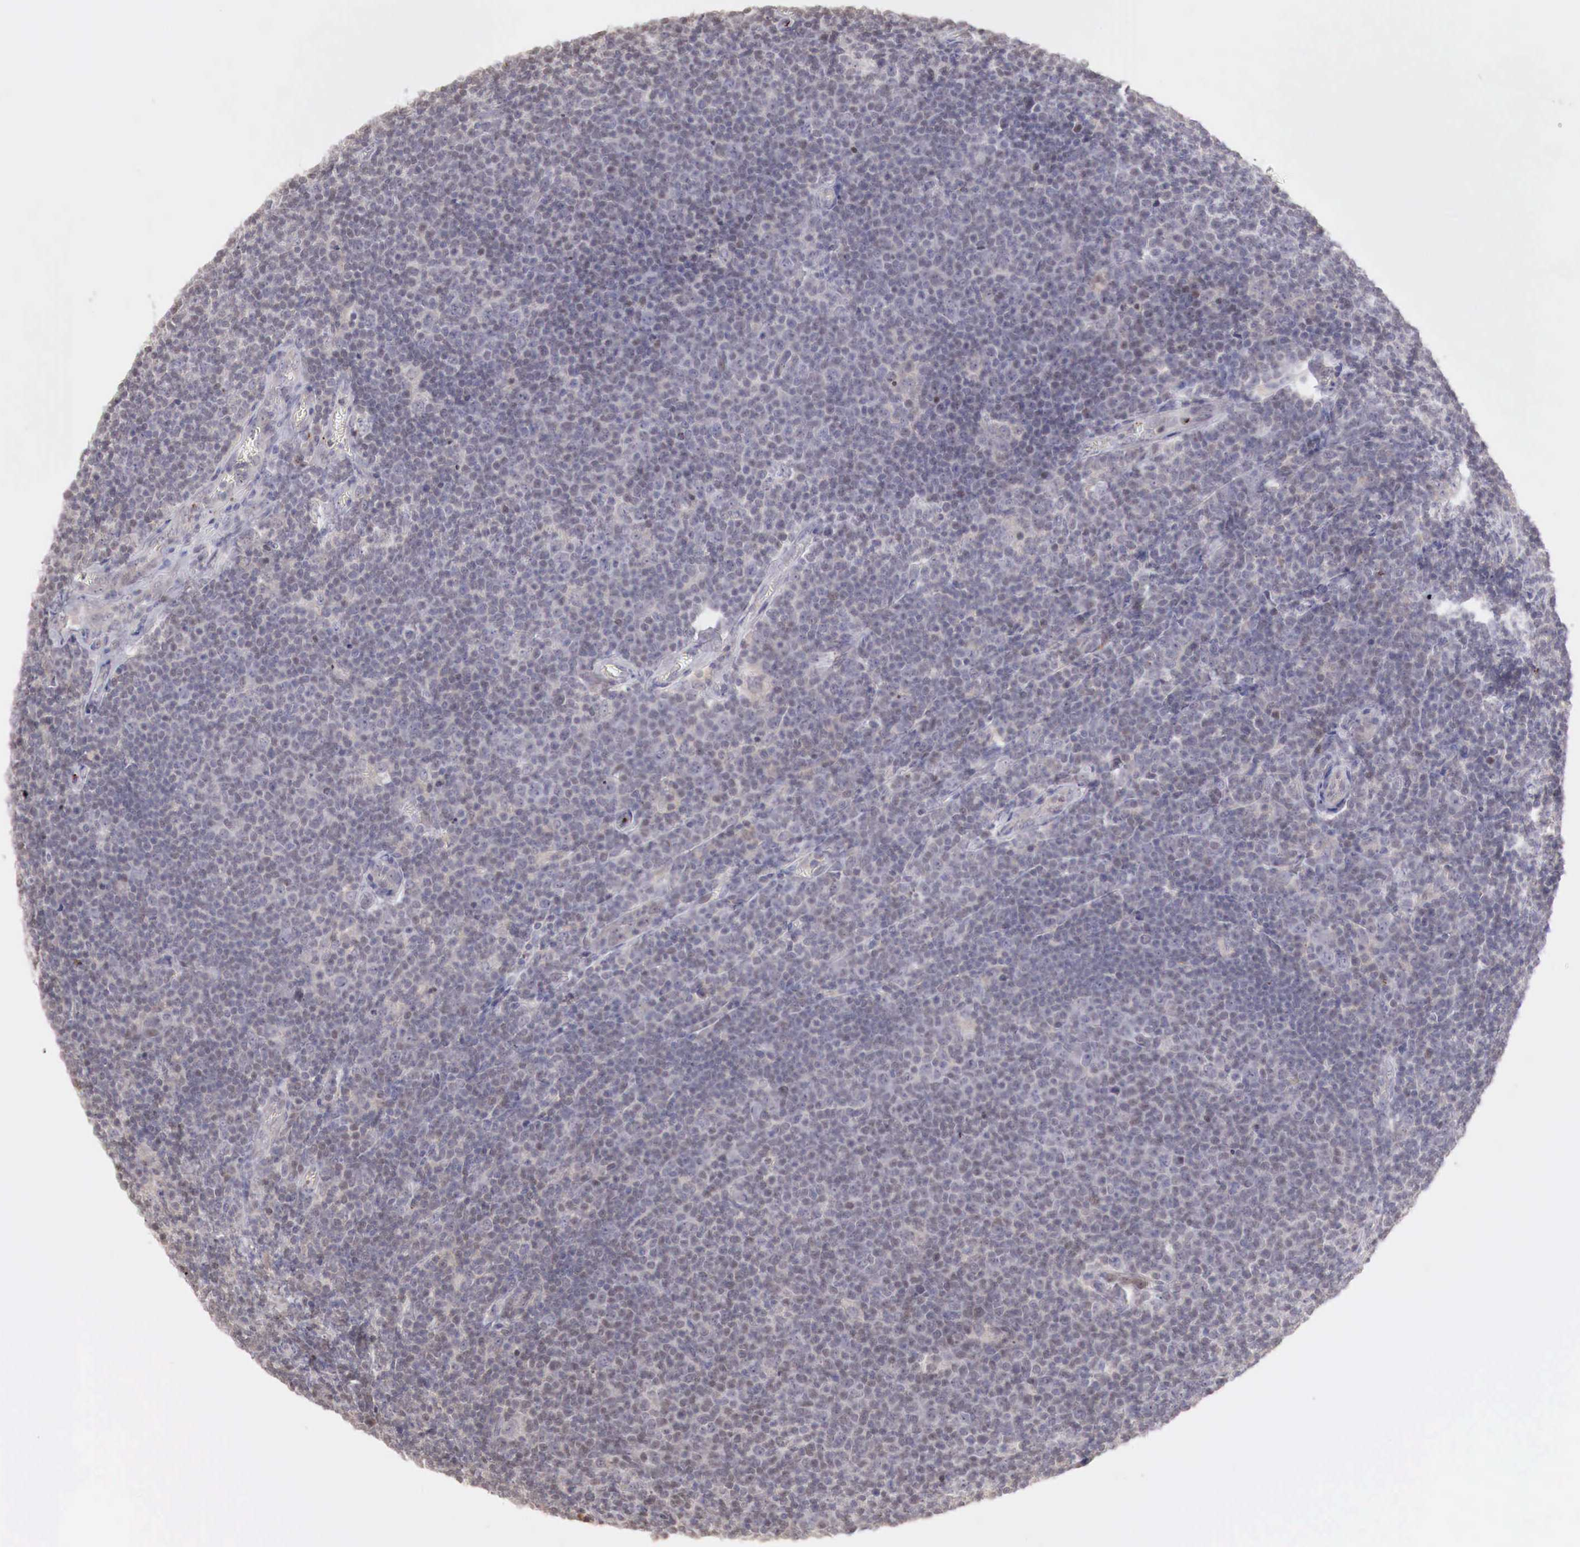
{"staining": {"intensity": "weak", "quantity": "<25%", "location": "cytoplasmic/membranous"}, "tissue": "lymphoma", "cell_type": "Tumor cells", "image_type": "cancer", "snomed": [{"axis": "morphology", "description": "Malignant lymphoma, non-Hodgkin's type, Low grade"}, {"axis": "topography", "description": "Lymph node"}], "caption": "DAB (3,3'-diaminobenzidine) immunohistochemical staining of human lymphoma demonstrates no significant staining in tumor cells. (DAB (3,3'-diaminobenzidine) immunohistochemistry (IHC) with hematoxylin counter stain).", "gene": "TBC1D9", "patient": {"sex": "male", "age": 74}}